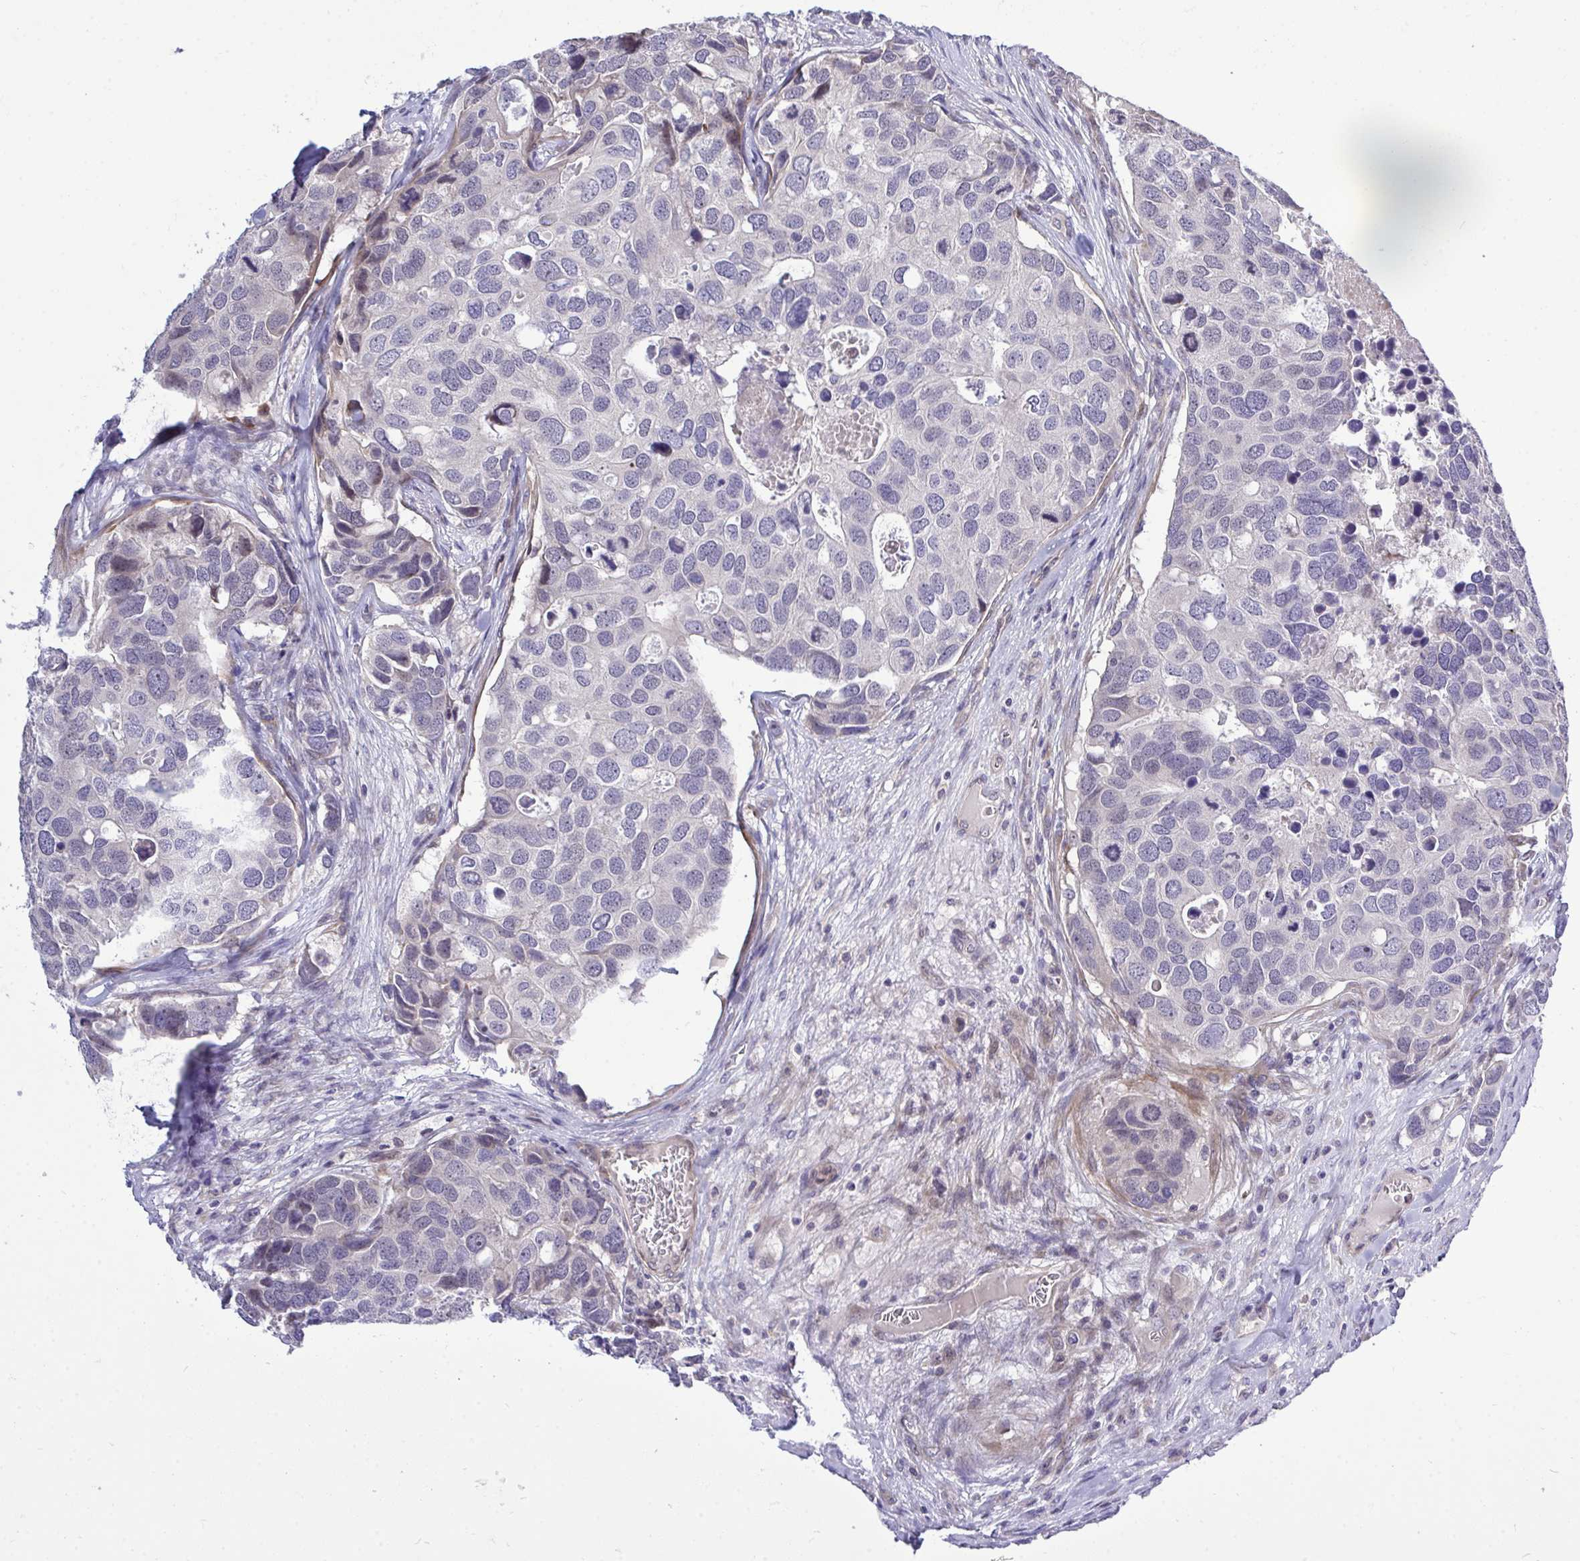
{"staining": {"intensity": "negative", "quantity": "none", "location": "none"}, "tissue": "breast cancer", "cell_type": "Tumor cells", "image_type": "cancer", "snomed": [{"axis": "morphology", "description": "Duct carcinoma"}, {"axis": "topography", "description": "Breast"}], "caption": "This is an immunohistochemistry image of human breast cancer. There is no staining in tumor cells.", "gene": "HMBOX1", "patient": {"sex": "female", "age": 83}}